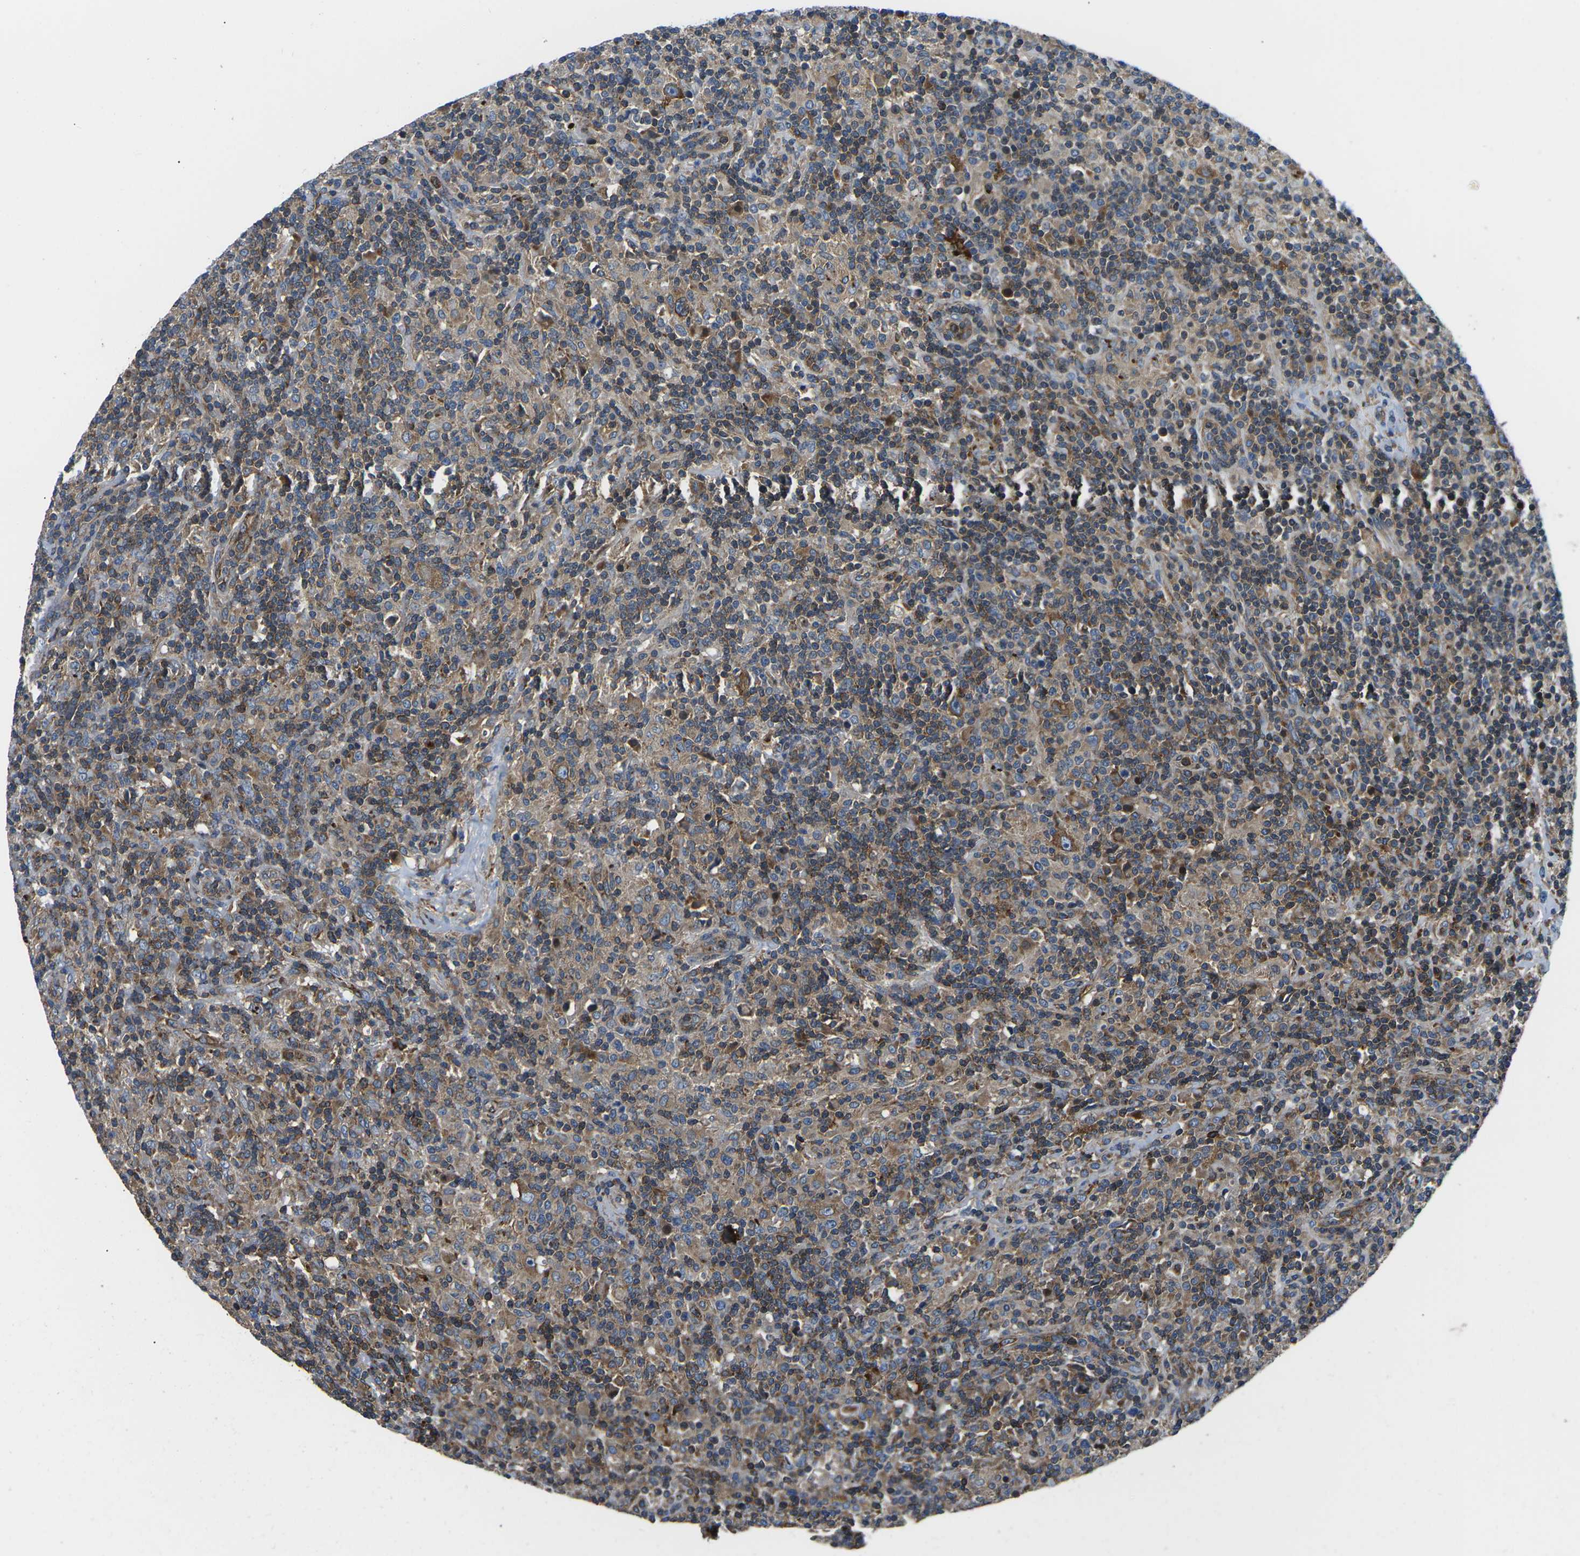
{"staining": {"intensity": "moderate", "quantity": "<25%", "location": "cytoplasmic/membranous"}, "tissue": "lymphoma", "cell_type": "Tumor cells", "image_type": "cancer", "snomed": [{"axis": "morphology", "description": "Hodgkin's disease, NOS"}, {"axis": "topography", "description": "Lymph node"}], "caption": "IHC staining of lymphoma, which reveals low levels of moderate cytoplasmic/membranous positivity in approximately <25% of tumor cells indicating moderate cytoplasmic/membranous protein staining. The staining was performed using DAB (brown) for protein detection and nuclei were counterstained in hematoxylin (blue).", "gene": "KCNJ15", "patient": {"sex": "male", "age": 70}}